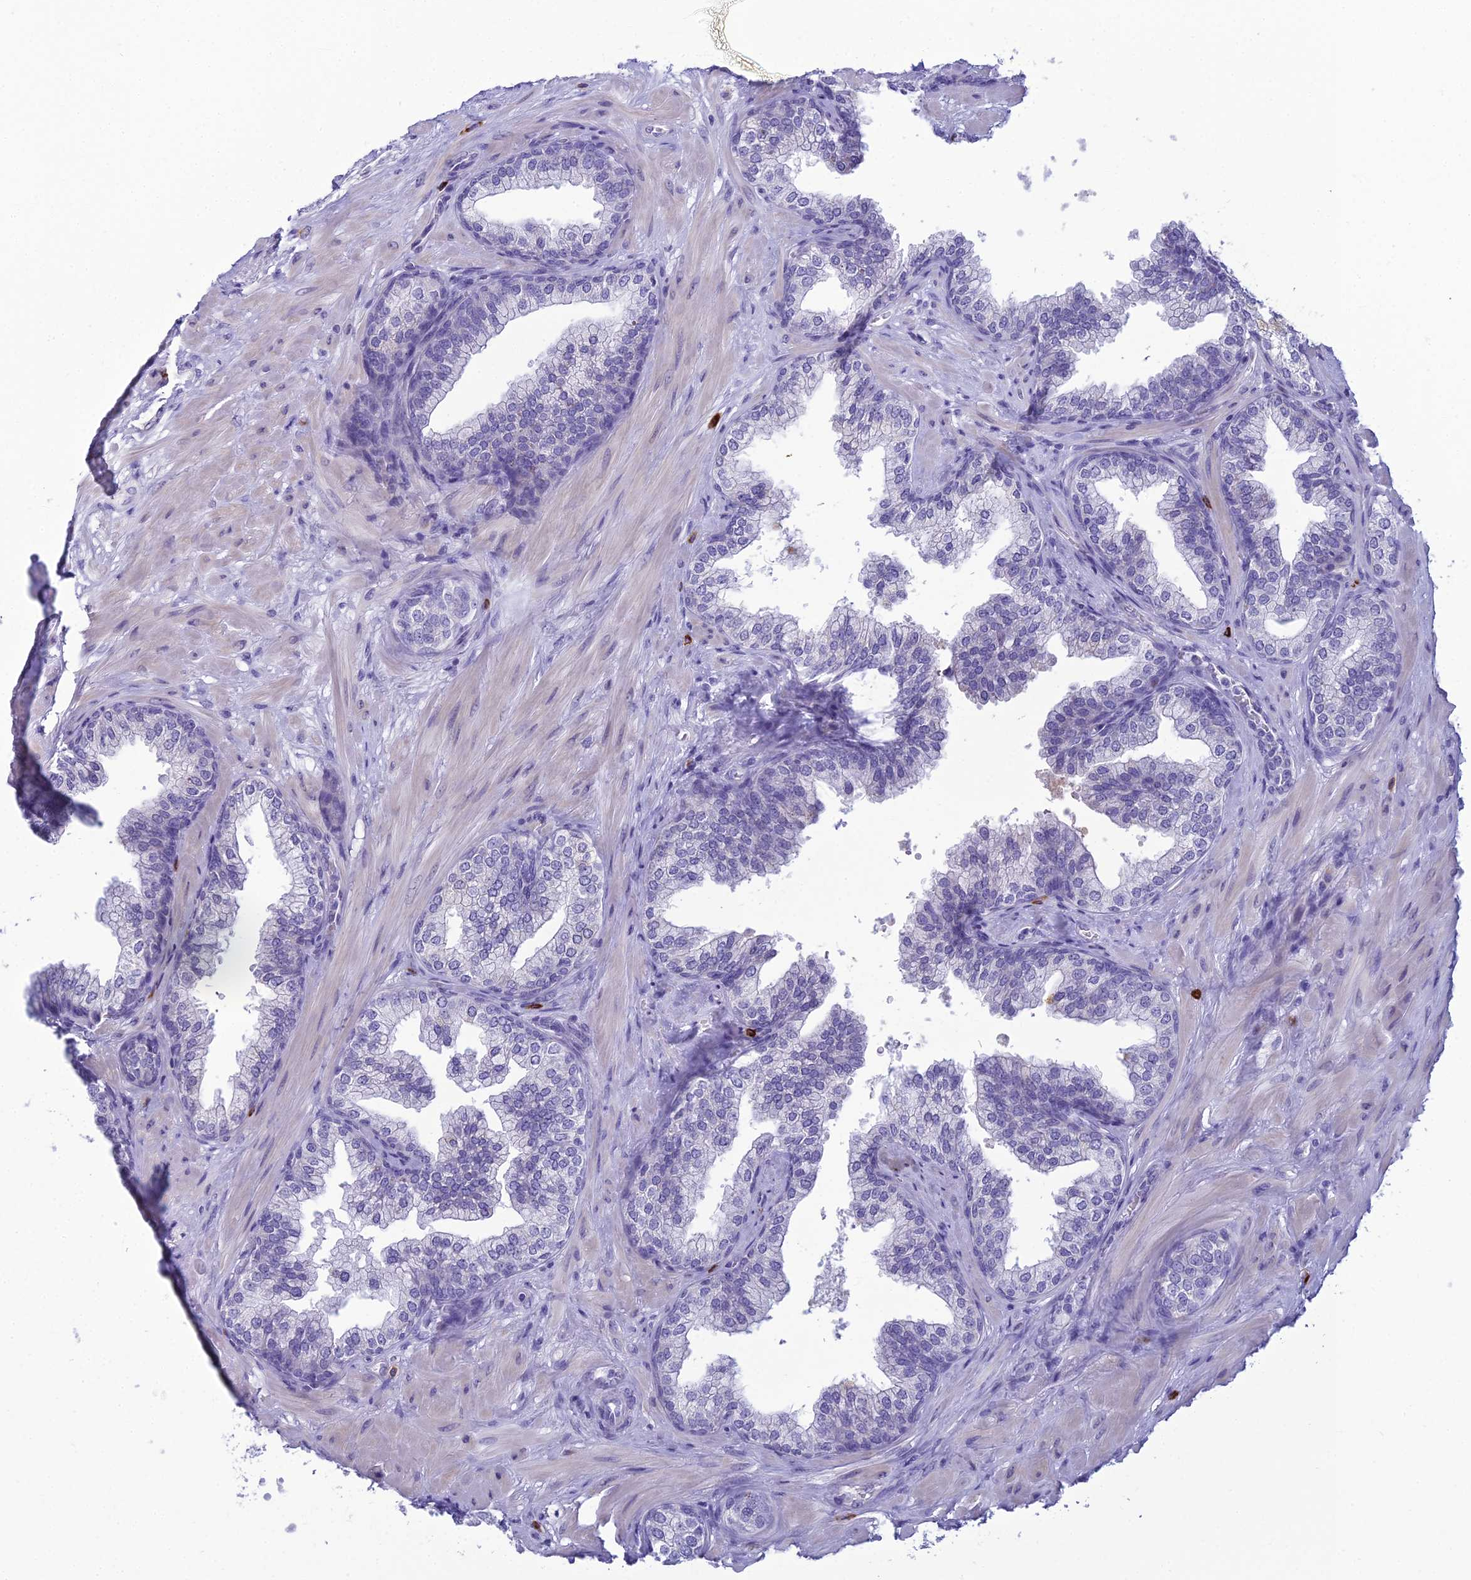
{"staining": {"intensity": "negative", "quantity": "none", "location": "none"}, "tissue": "prostate", "cell_type": "Glandular cells", "image_type": "normal", "snomed": [{"axis": "morphology", "description": "Normal tissue, NOS"}, {"axis": "topography", "description": "Prostate"}], "caption": "DAB immunohistochemical staining of normal human prostate demonstrates no significant positivity in glandular cells.", "gene": "MUC13", "patient": {"sex": "male", "age": 60}}